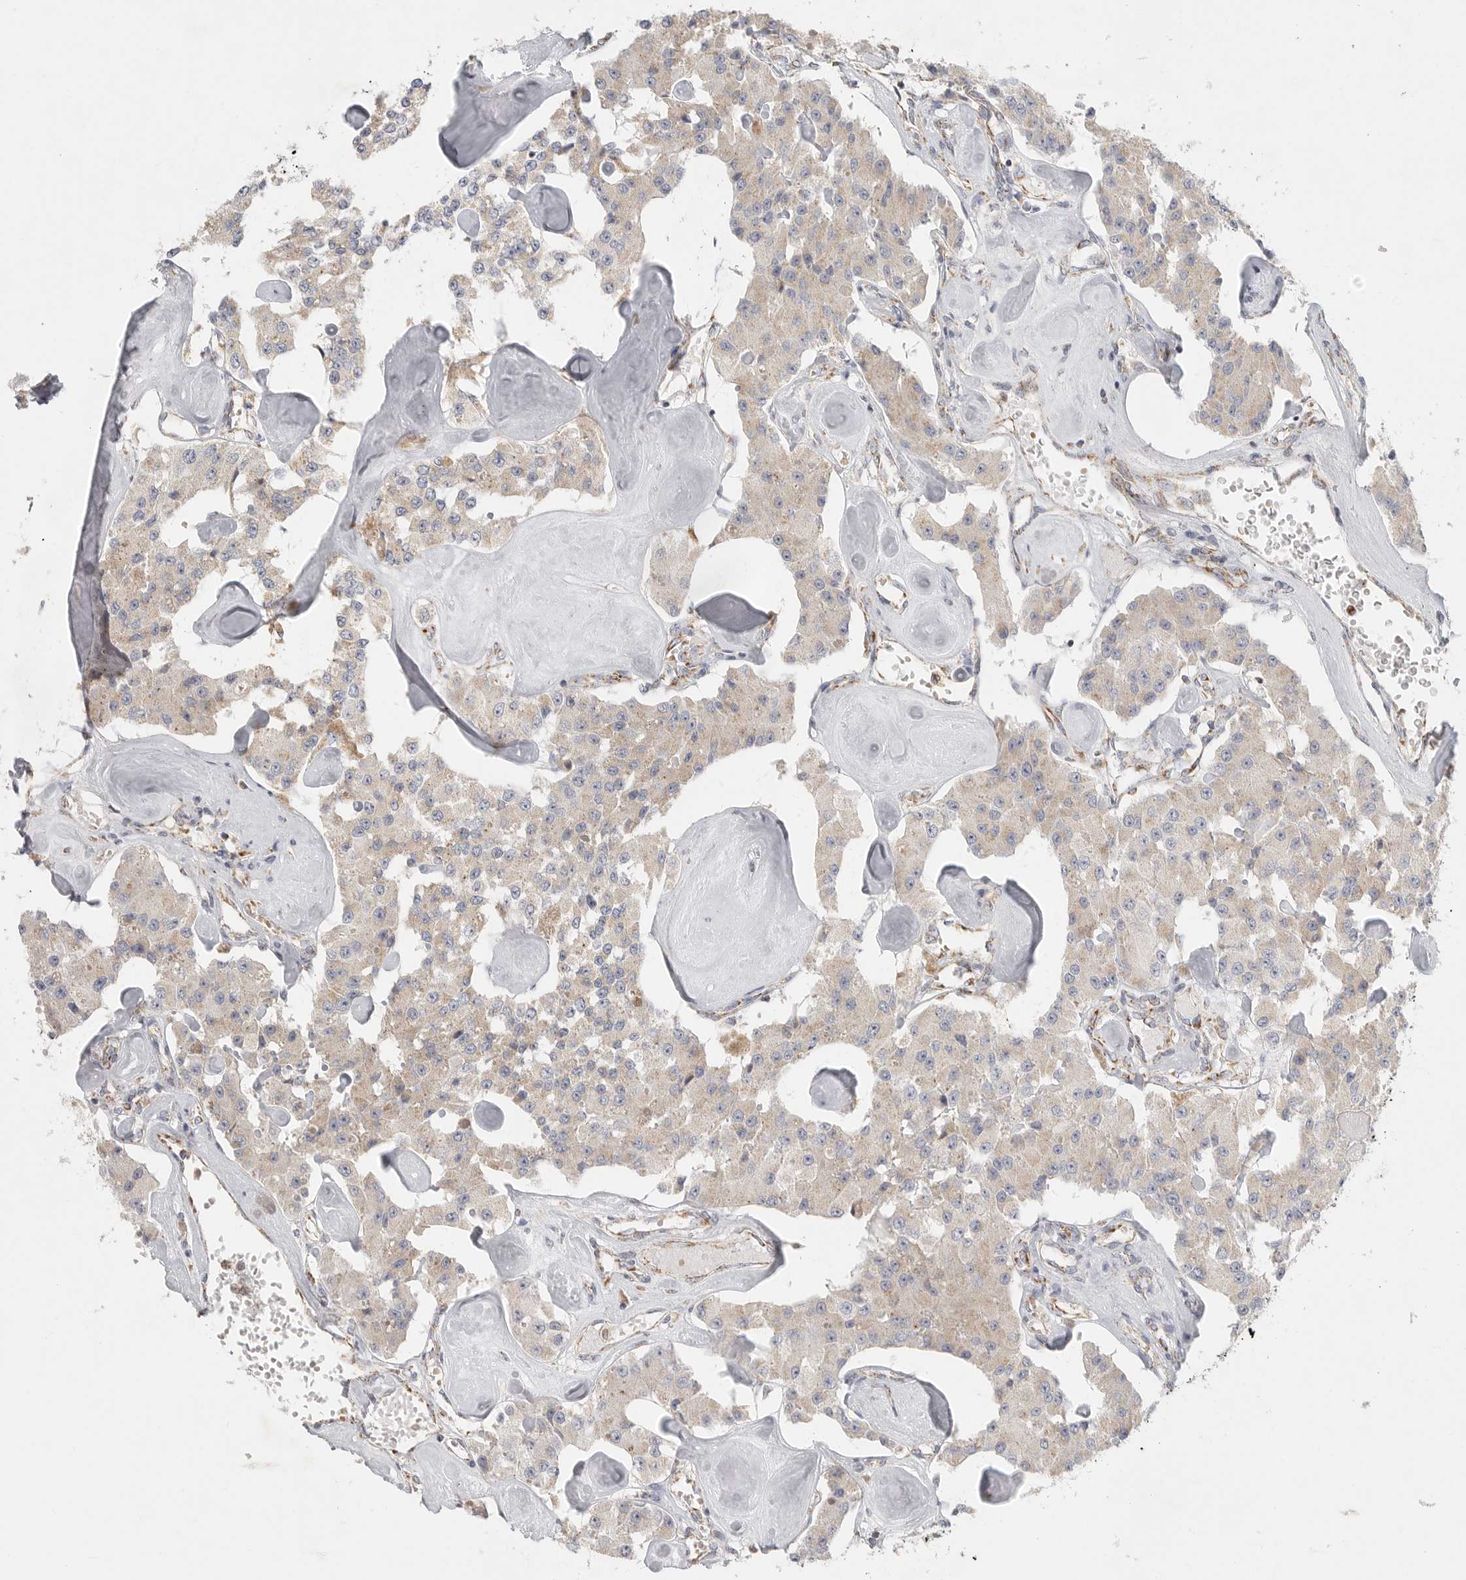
{"staining": {"intensity": "weak", "quantity": "25%-75%", "location": "cytoplasmic/membranous"}, "tissue": "carcinoid", "cell_type": "Tumor cells", "image_type": "cancer", "snomed": [{"axis": "morphology", "description": "Carcinoid, malignant, NOS"}, {"axis": "topography", "description": "Pancreas"}], "caption": "Weak cytoplasmic/membranous staining is present in about 25%-75% of tumor cells in carcinoid. (IHC, brightfield microscopy, high magnification).", "gene": "SLC25A26", "patient": {"sex": "male", "age": 41}}